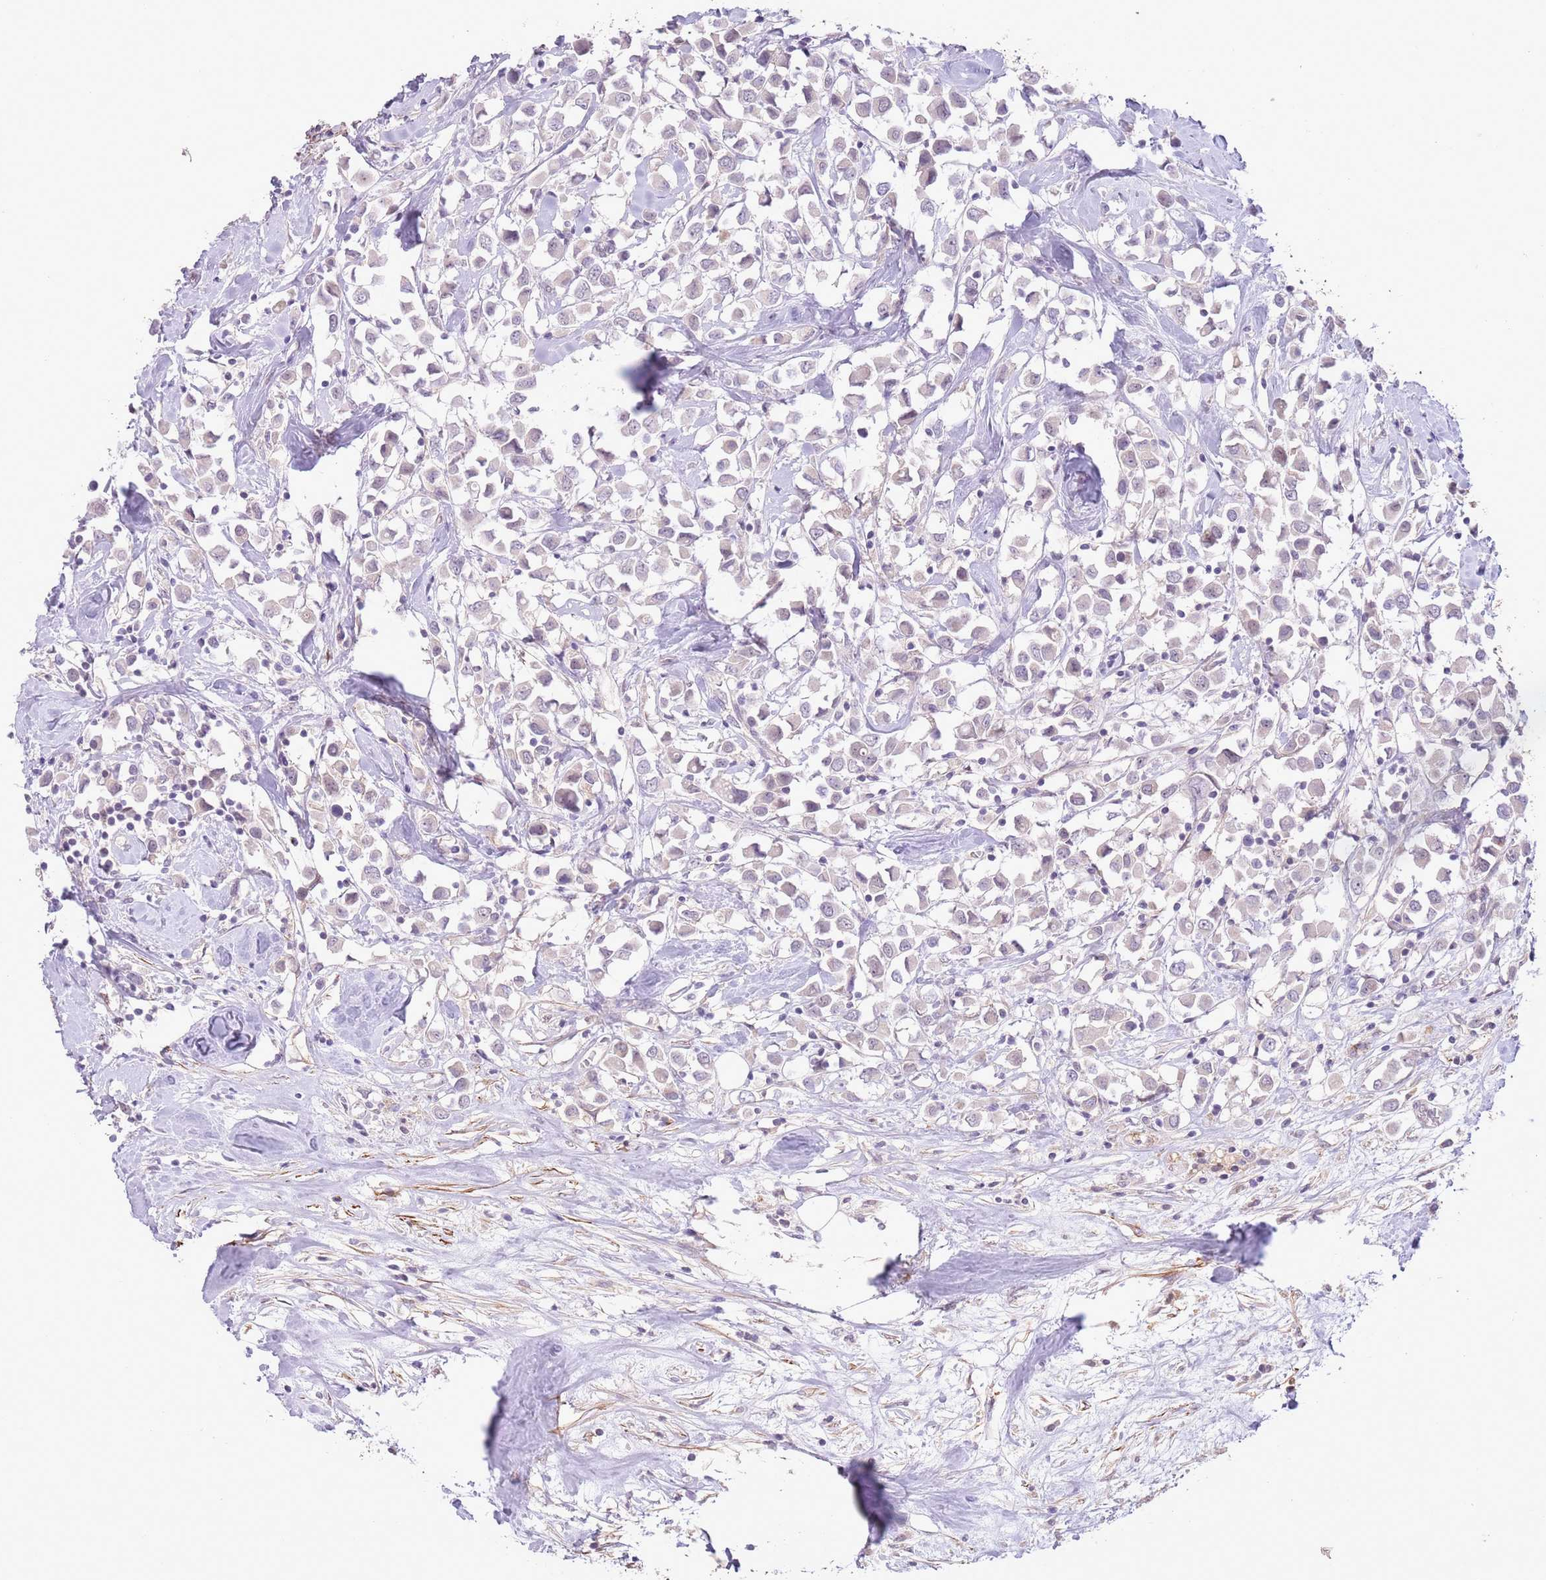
{"staining": {"intensity": "negative", "quantity": "none", "location": "none"}, "tissue": "breast cancer", "cell_type": "Tumor cells", "image_type": "cancer", "snomed": [{"axis": "morphology", "description": "Duct carcinoma"}, {"axis": "topography", "description": "Breast"}], "caption": "Immunohistochemistry (IHC) histopathology image of human breast cancer (infiltrating ductal carcinoma) stained for a protein (brown), which exhibits no positivity in tumor cells.", "gene": "CCNI", "patient": {"sex": "female", "age": 61}}